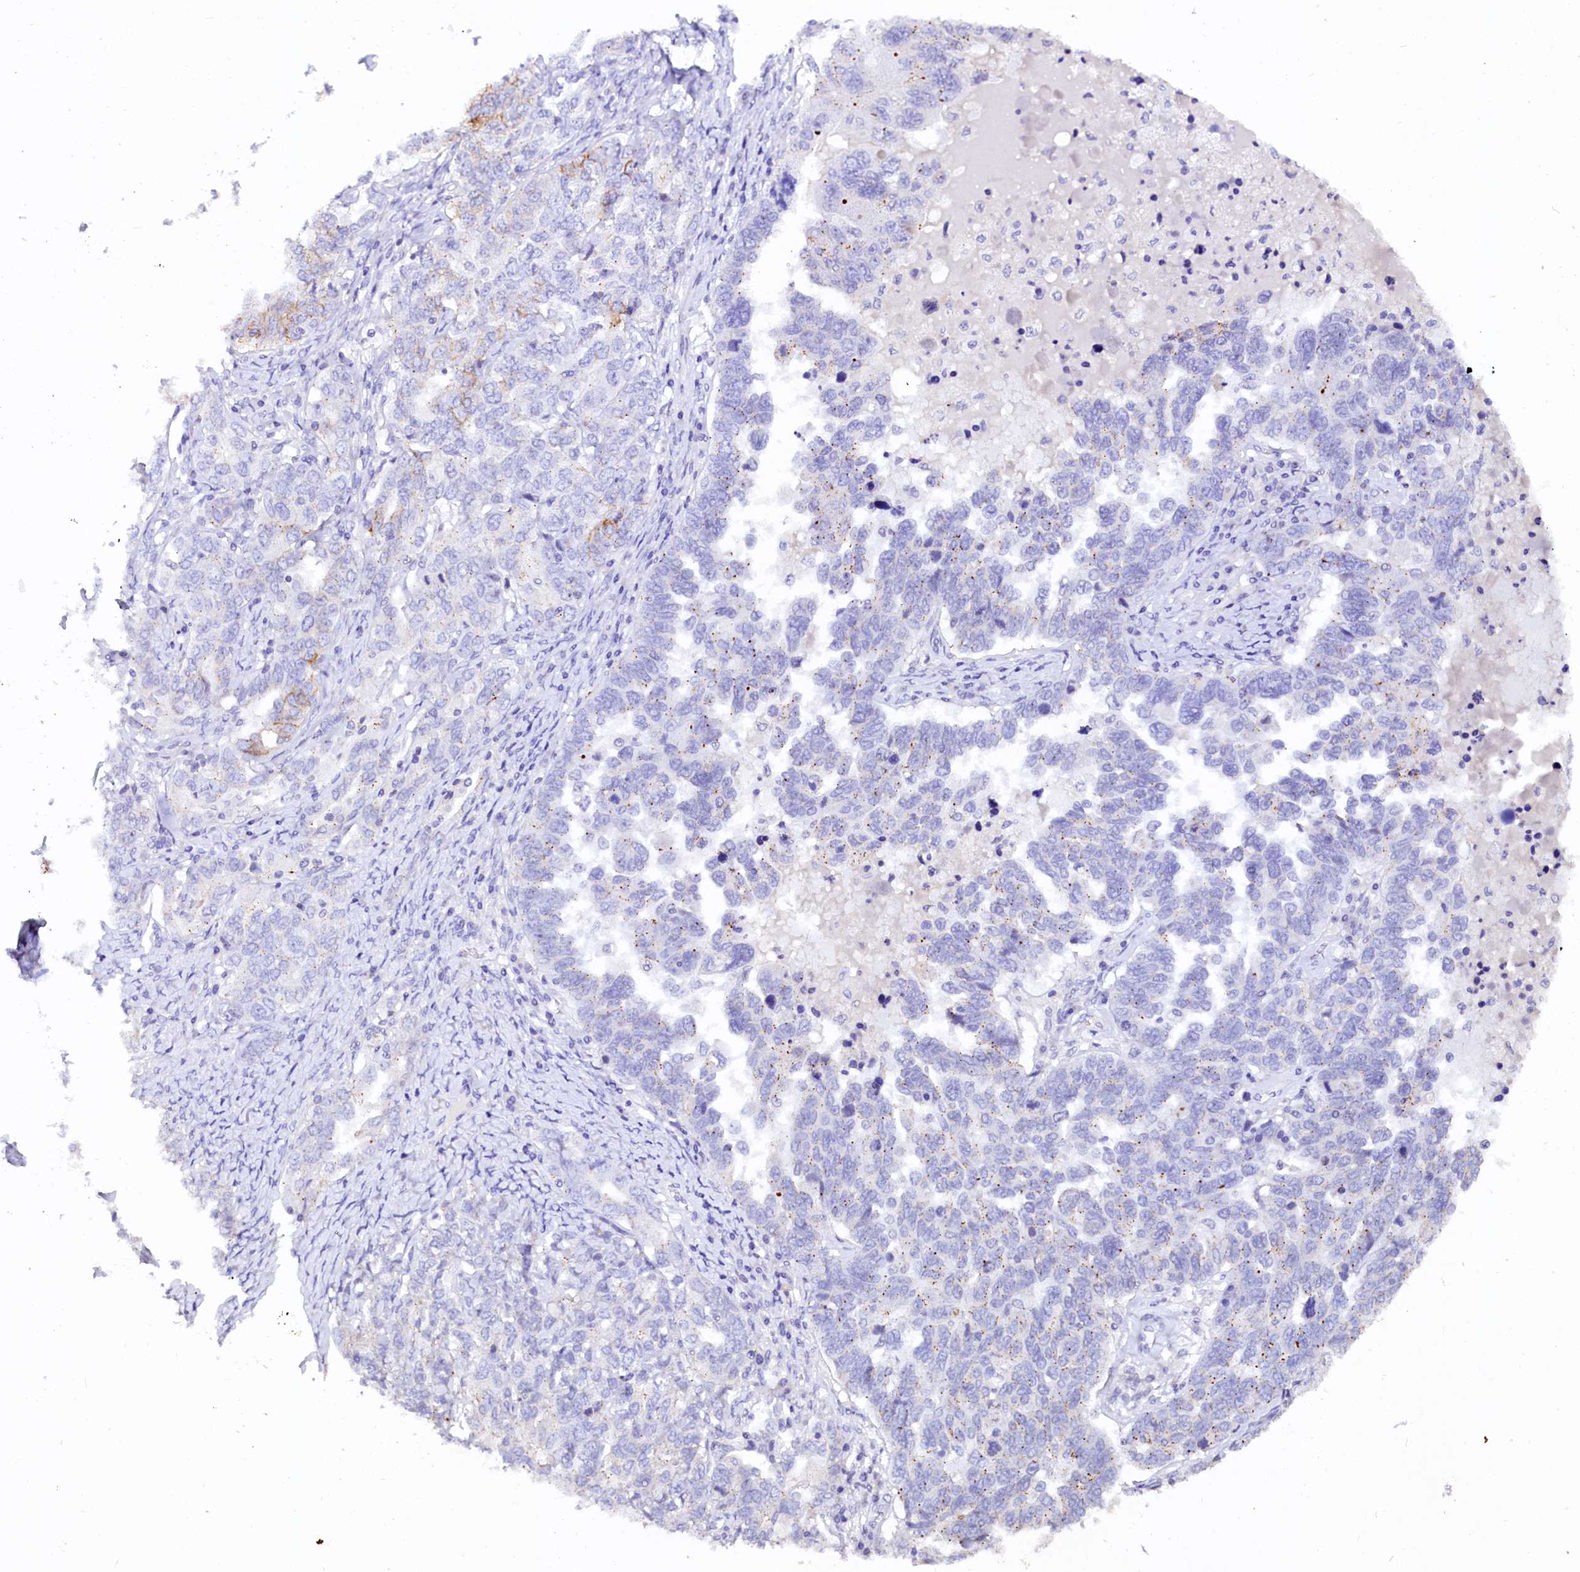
{"staining": {"intensity": "moderate", "quantity": "<25%", "location": "cytoplasmic/membranous"}, "tissue": "ovarian cancer", "cell_type": "Tumor cells", "image_type": "cancer", "snomed": [{"axis": "morphology", "description": "Carcinoma, endometroid"}, {"axis": "topography", "description": "Ovary"}], "caption": "IHC (DAB) staining of human ovarian endometroid carcinoma displays moderate cytoplasmic/membranous protein staining in about <25% of tumor cells.", "gene": "NALF1", "patient": {"sex": "female", "age": 62}}